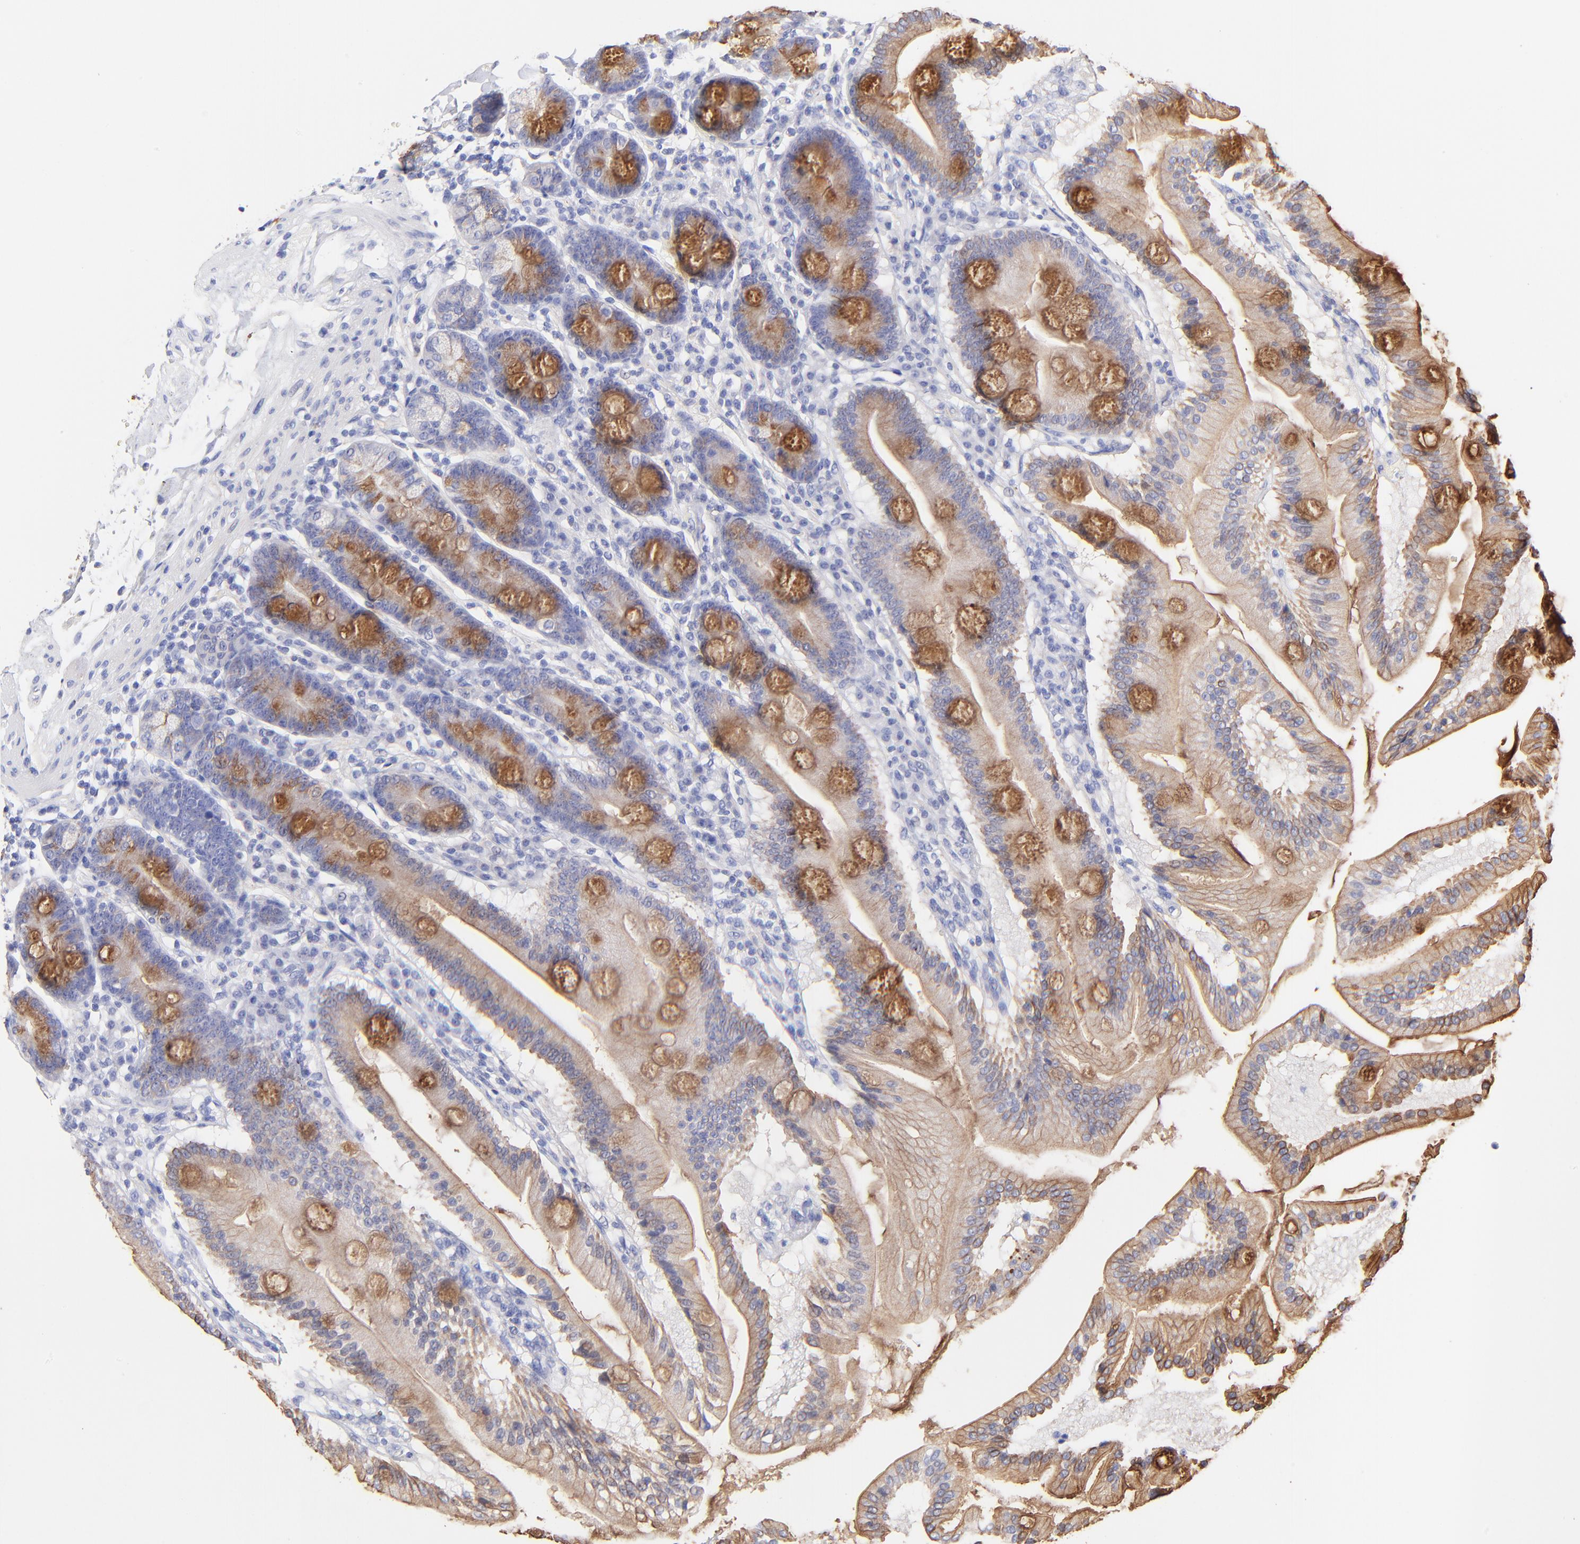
{"staining": {"intensity": "strong", "quantity": ">75%", "location": "cytoplasmic/membranous"}, "tissue": "duodenum", "cell_type": "Glandular cells", "image_type": "normal", "snomed": [{"axis": "morphology", "description": "Normal tissue, NOS"}, {"axis": "topography", "description": "Duodenum"}], "caption": "Immunohistochemistry (IHC) (DAB) staining of unremarkable human duodenum demonstrates strong cytoplasmic/membranous protein expression in about >75% of glandular cells.", "gene": "RAB3A", "patient": {"sex": "female", "age": 64}}